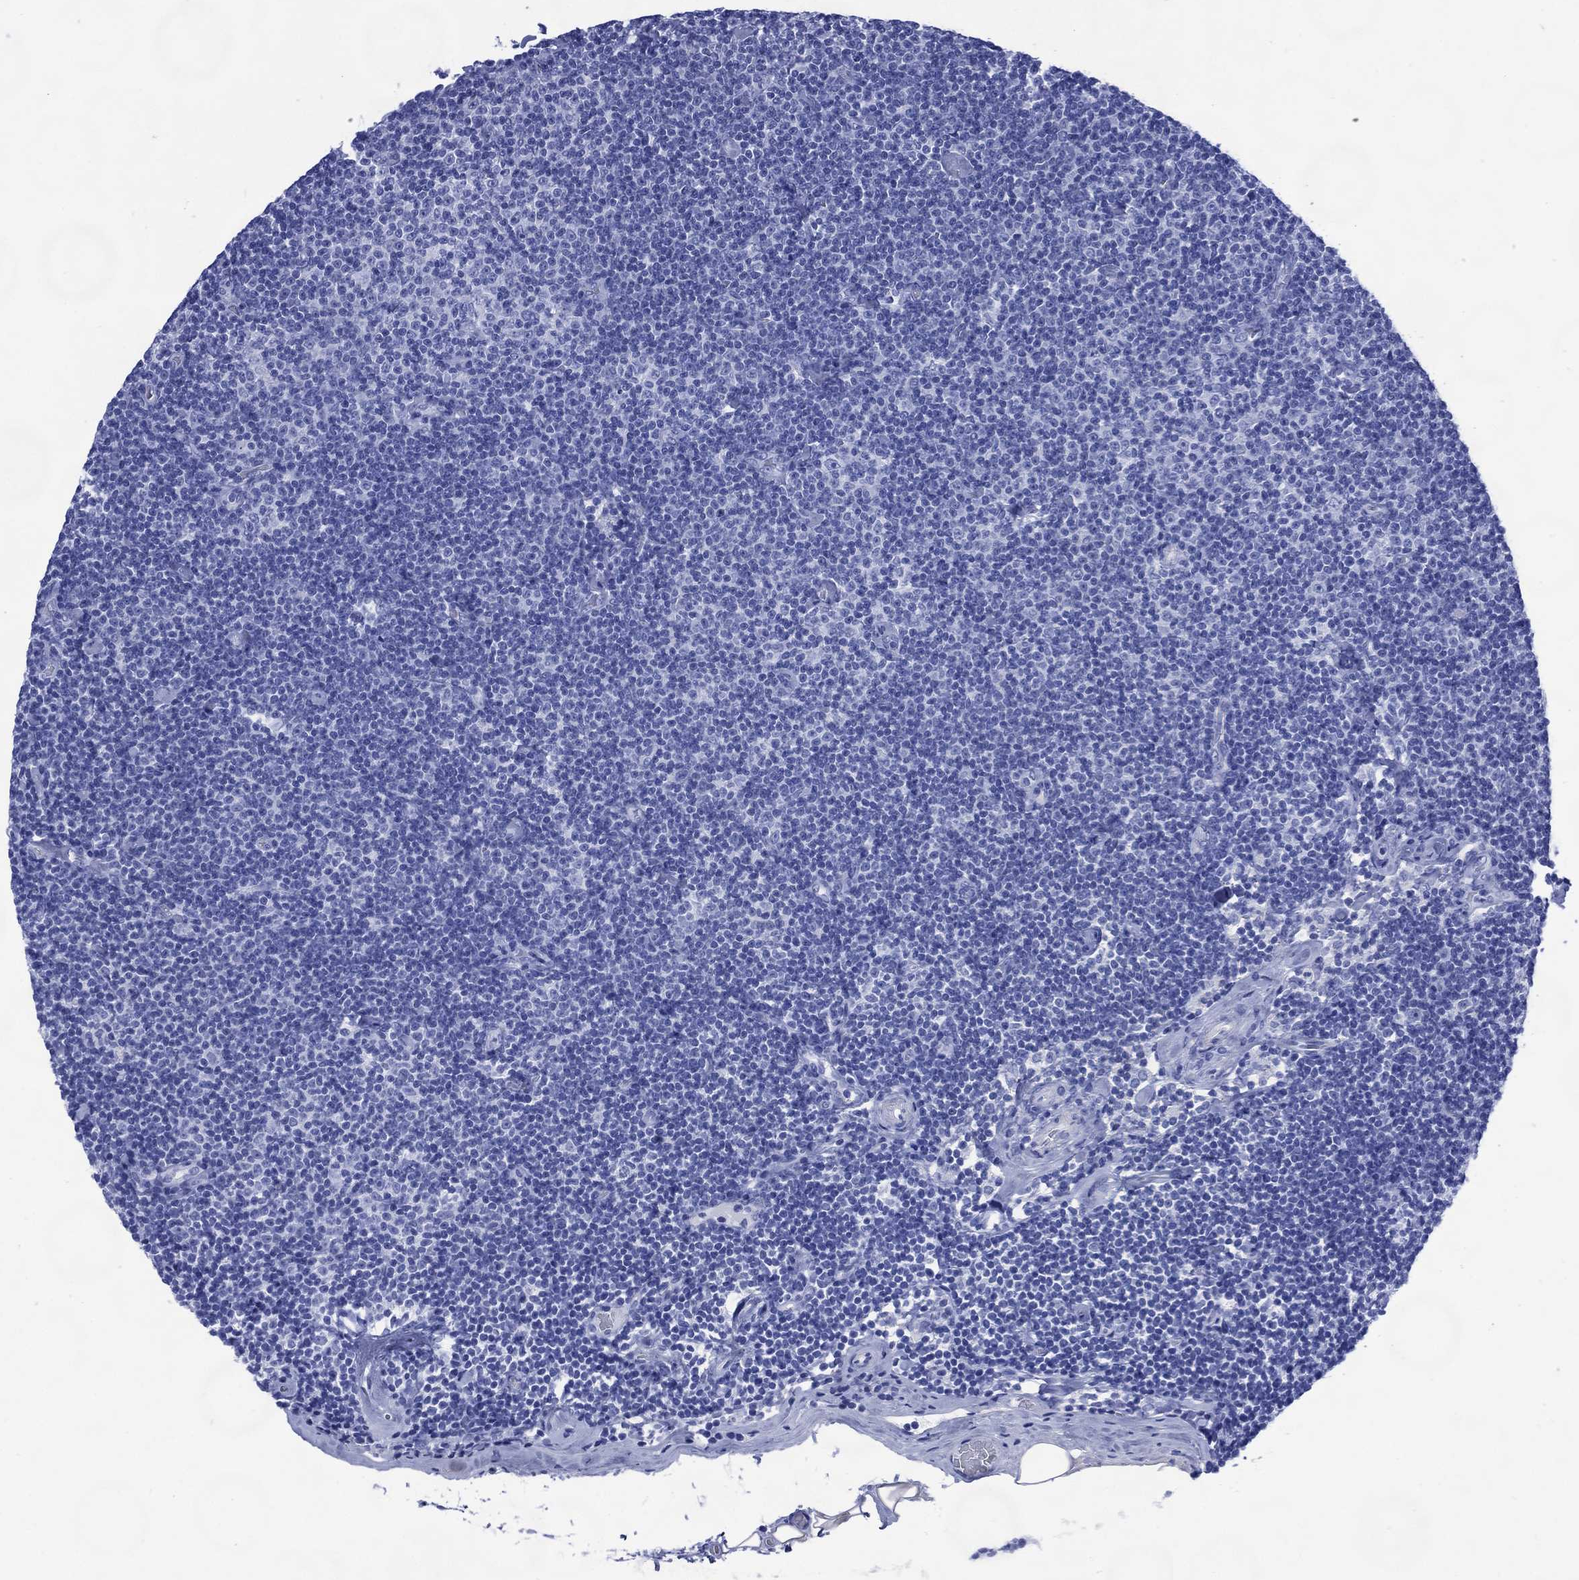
{"staining": {"intensity": "negative", "quantity": "none", "location": "none"}, "tissue": "lymphoma", "cell_type": "Tumor cells", "image_type": "cancer", "snomed": [{"axis": "morphology", "description": "Malignant lymphoma, non-Hodgkin's type, Low grade"}, {"axis": "topography", "description": "Lymph node"}], "caption": "Immunohistochemistry (IHC) histopathology image of neoplastic tissue: low-grade malignant lymphoma, non-Hodgkin's type stained with DAB (3,3'-diaminobenzidine) reveals no significant protein positivity in tumor cells.", "gene": "SHCBP1L", "patient": {"sex": "male", "age": 81}}